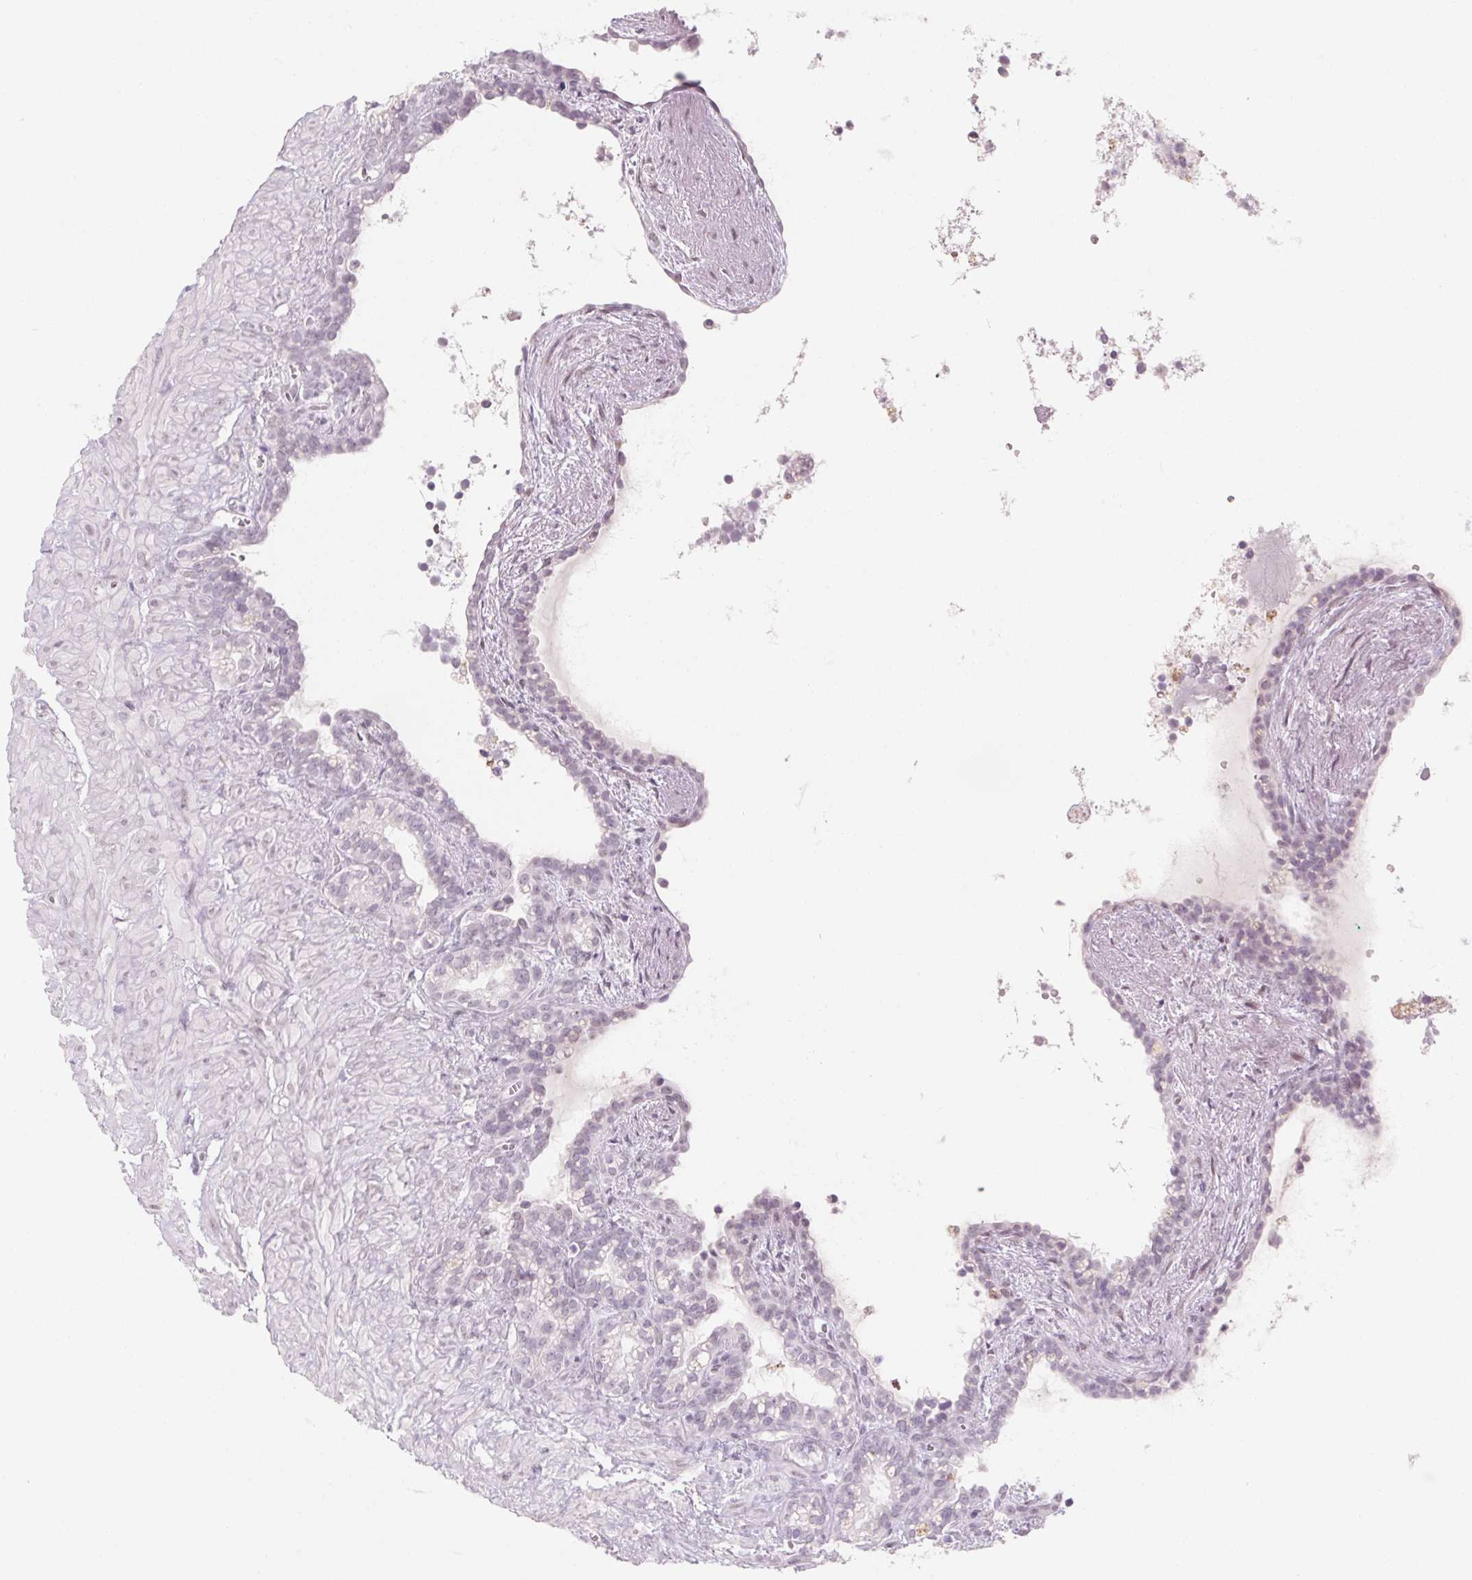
{"staining": {"intensity": "negative", "quantity": "none", "location": "none"}, "tissue": "seminal vesicle", "cell_type": "Glandular cells", "image_type": "normal", "snomed": [{"axis": "morphology", "description": "Normal tissue, NOS"}, {"axis": "topography", "description": "Seminal veicle"}], "caption": "This is an immunohistochemistry (IHC) micrograph of benign human seminal vesicle. There is no staining in glandular cells.", "gene": "KCNQ2", "patient": {"sex": "male", "age": 76}}